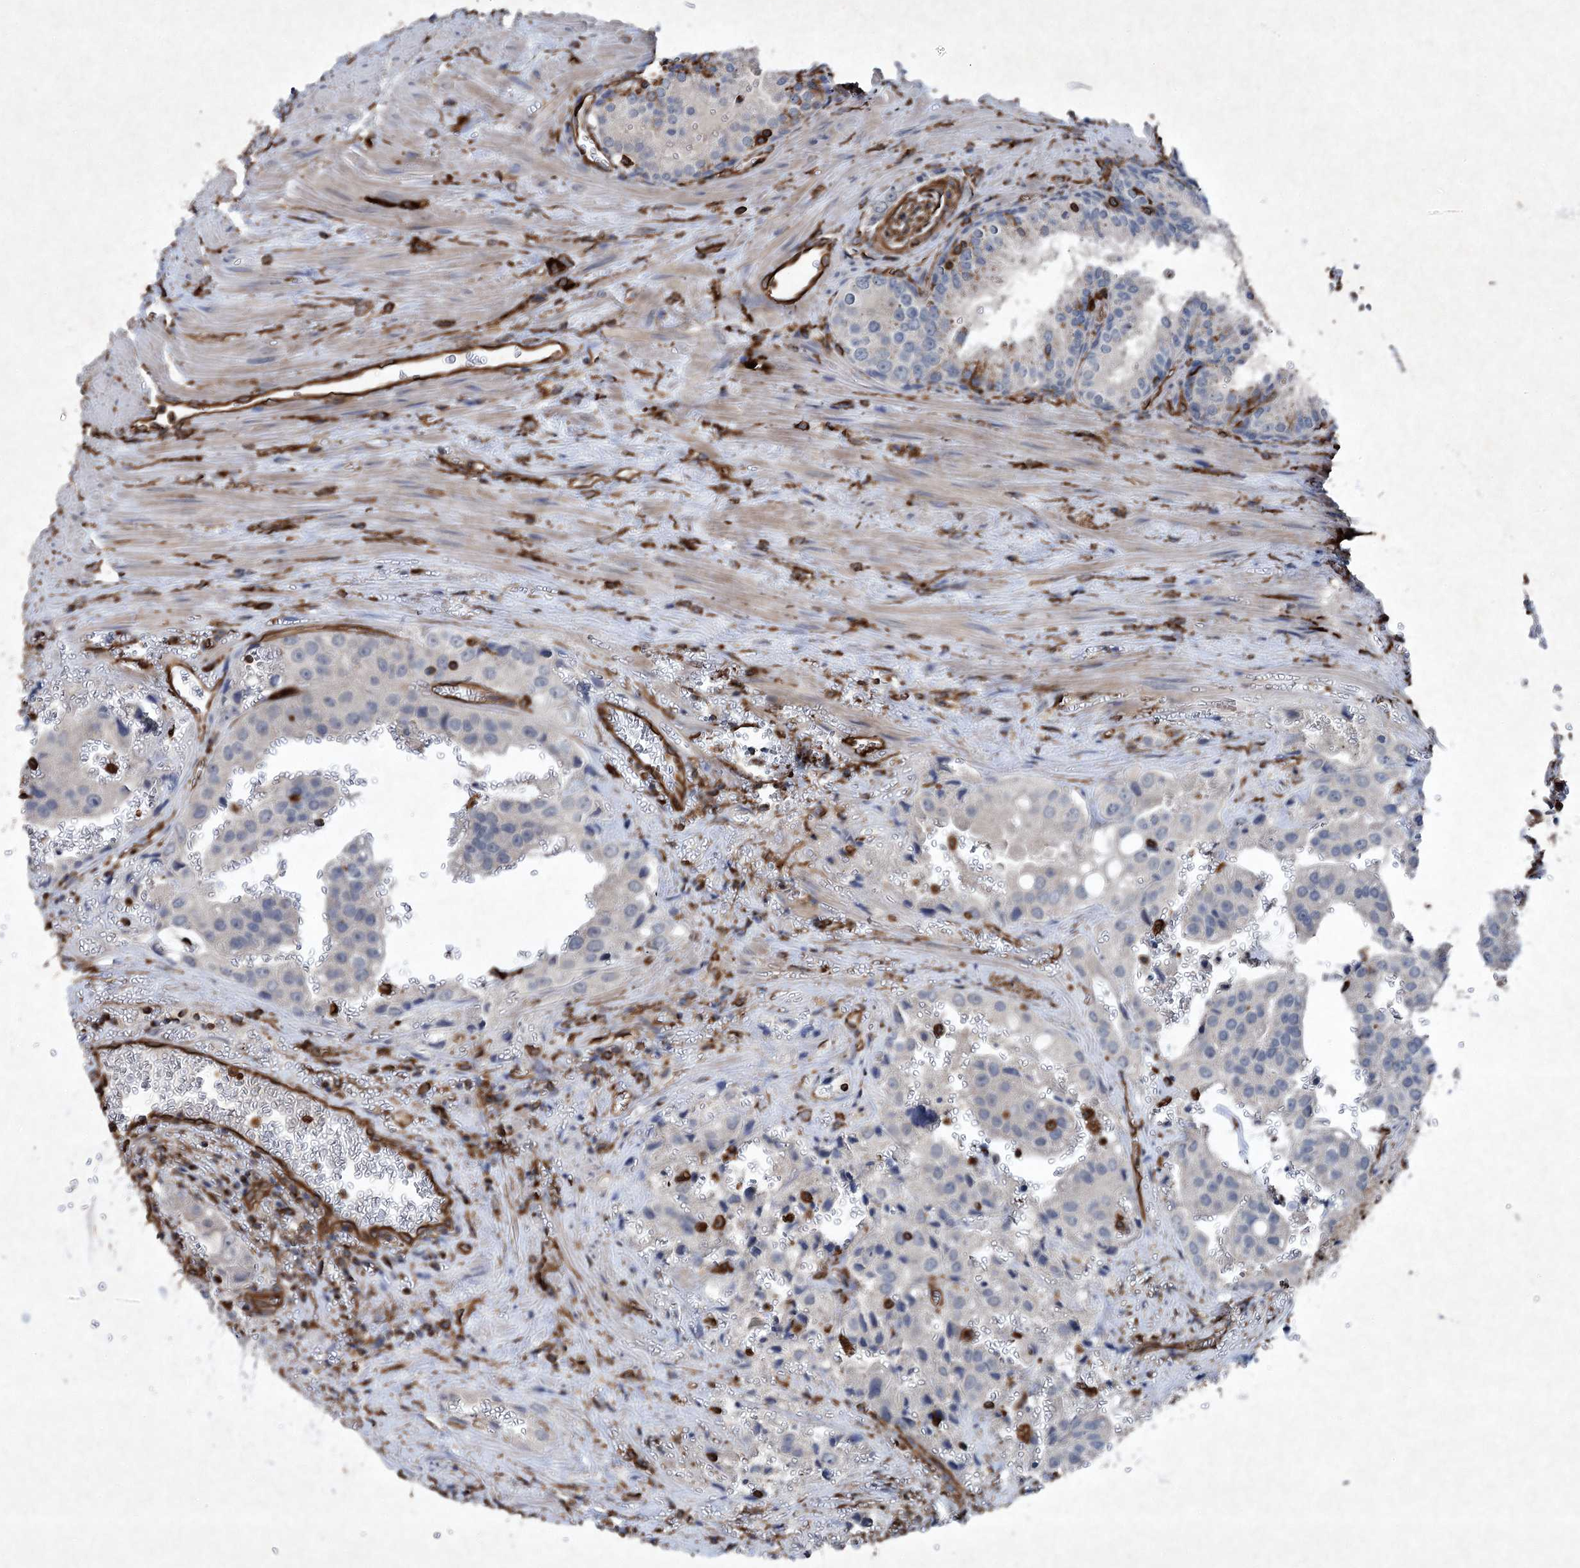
{"staining": {"intensity": "negative", "quantity": "none", "location": "none"}, "tissue": "prostate cancer", "cell_type": "Tumor cells", "image_type": "cancer", "snomed": [{"axis": "morphology", "description": "Adenocarcinoma, High grade"}, {"axis": "topography", "description": "Prostate"}], "caption": "Histopathology image shows no protein positivity in tumor cells of prostate high-grade adenocarcinoma tissue.", "gene": "CLEC4M", "patient": {"sex": "male", "age": 68}}